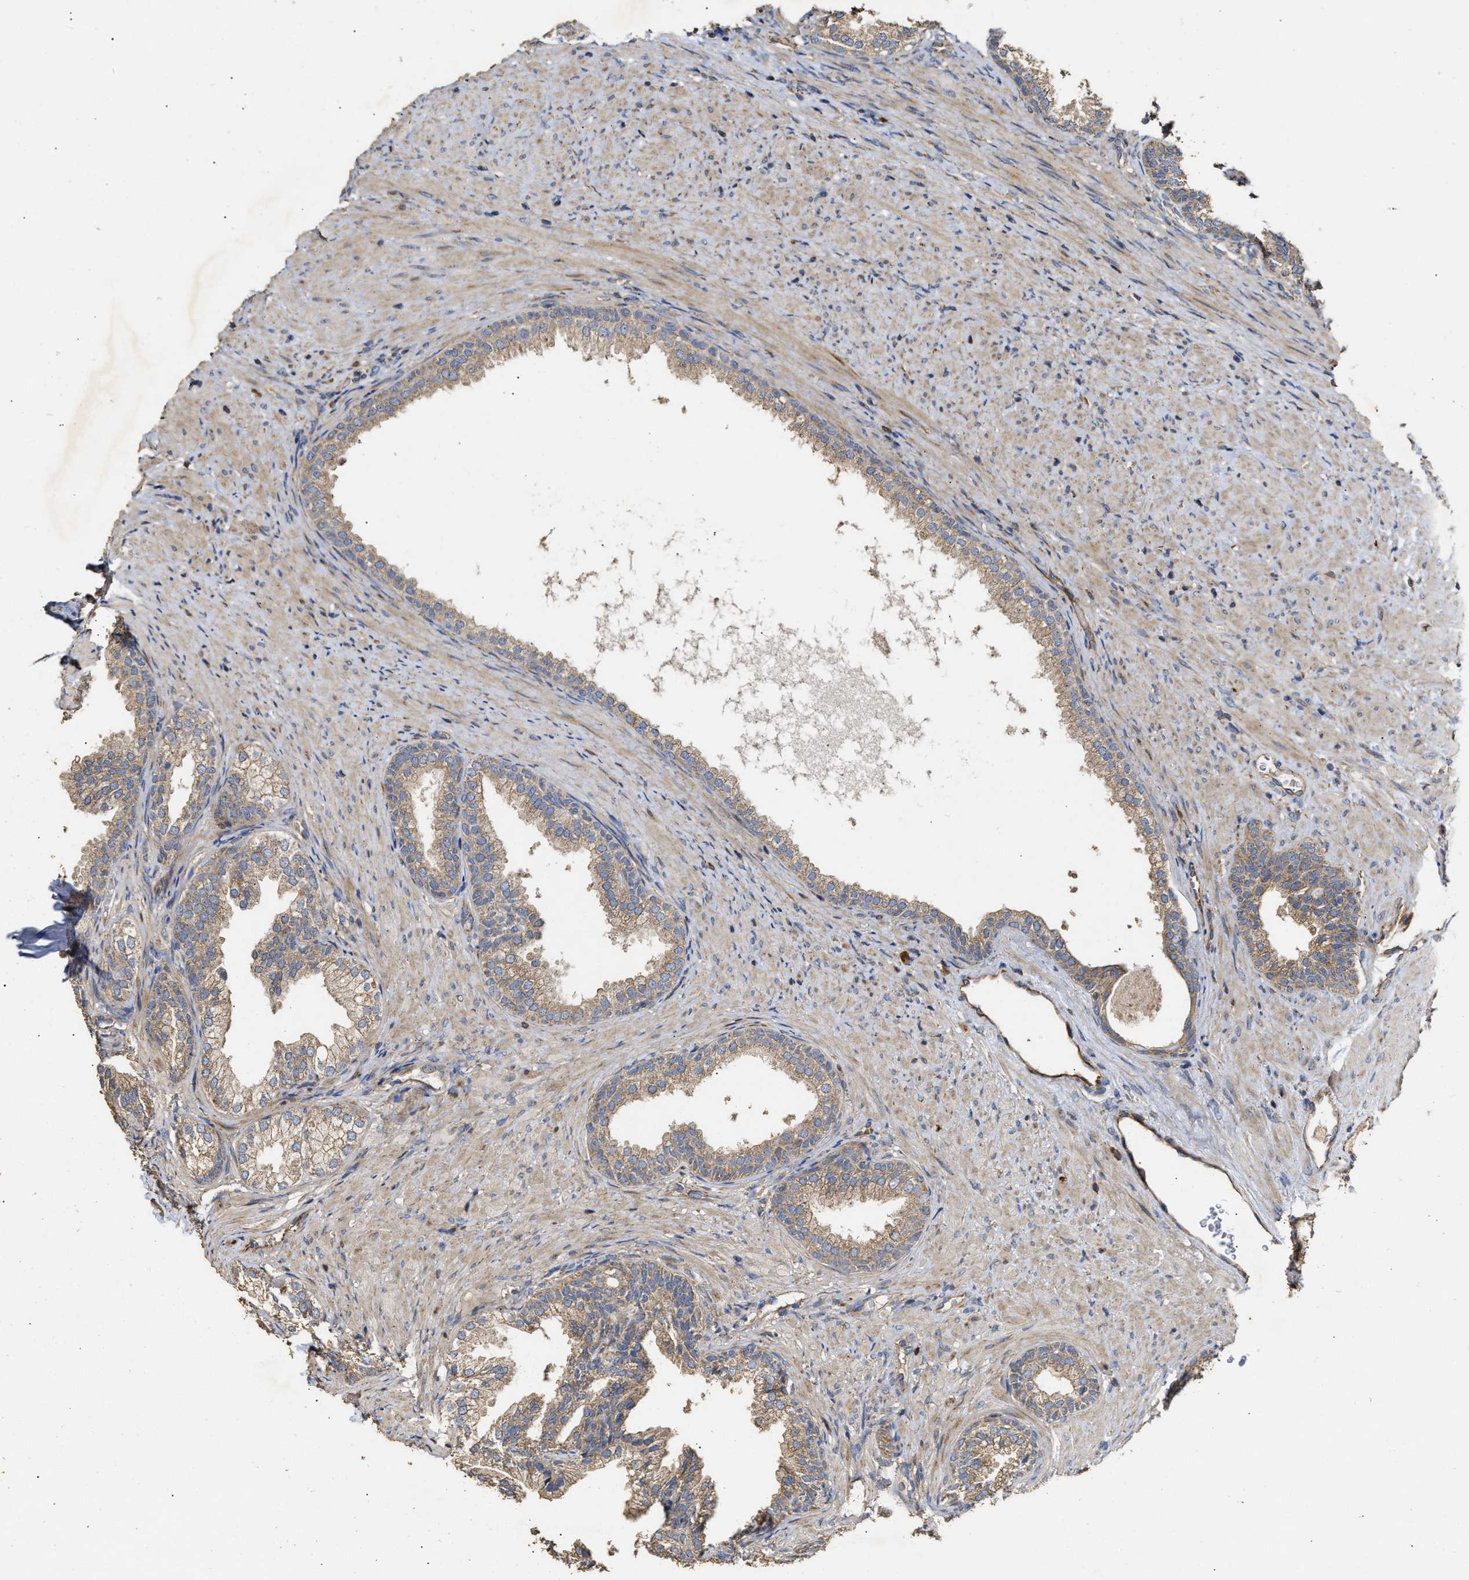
{"staining": {"intensity": "moderate", "quantity": ">75%", "location": "cytoplasmic/membranous"}, "tissue": "prostate", "cell_type": "Glandular cells", "image_type": "normal", "snomed": [{"axis": "morphology", "description": "Normal tissue, NOS"}, {"axis": "topography", "description": "Prostate"}], "caption": "Immunohistochemistry (DAB (3,3'-diaminobenzidine)) staining of unremarkable human prostate reveals moderate cytoplasmic/membranous protein staining in approximately >75% of glandular cells. (DAB (3,3'-diaminobenzidine) IHC with brightfield microscopy, high magnification).", "gene": "NAV1", "patient": {"sex": "male", "age": 76}}